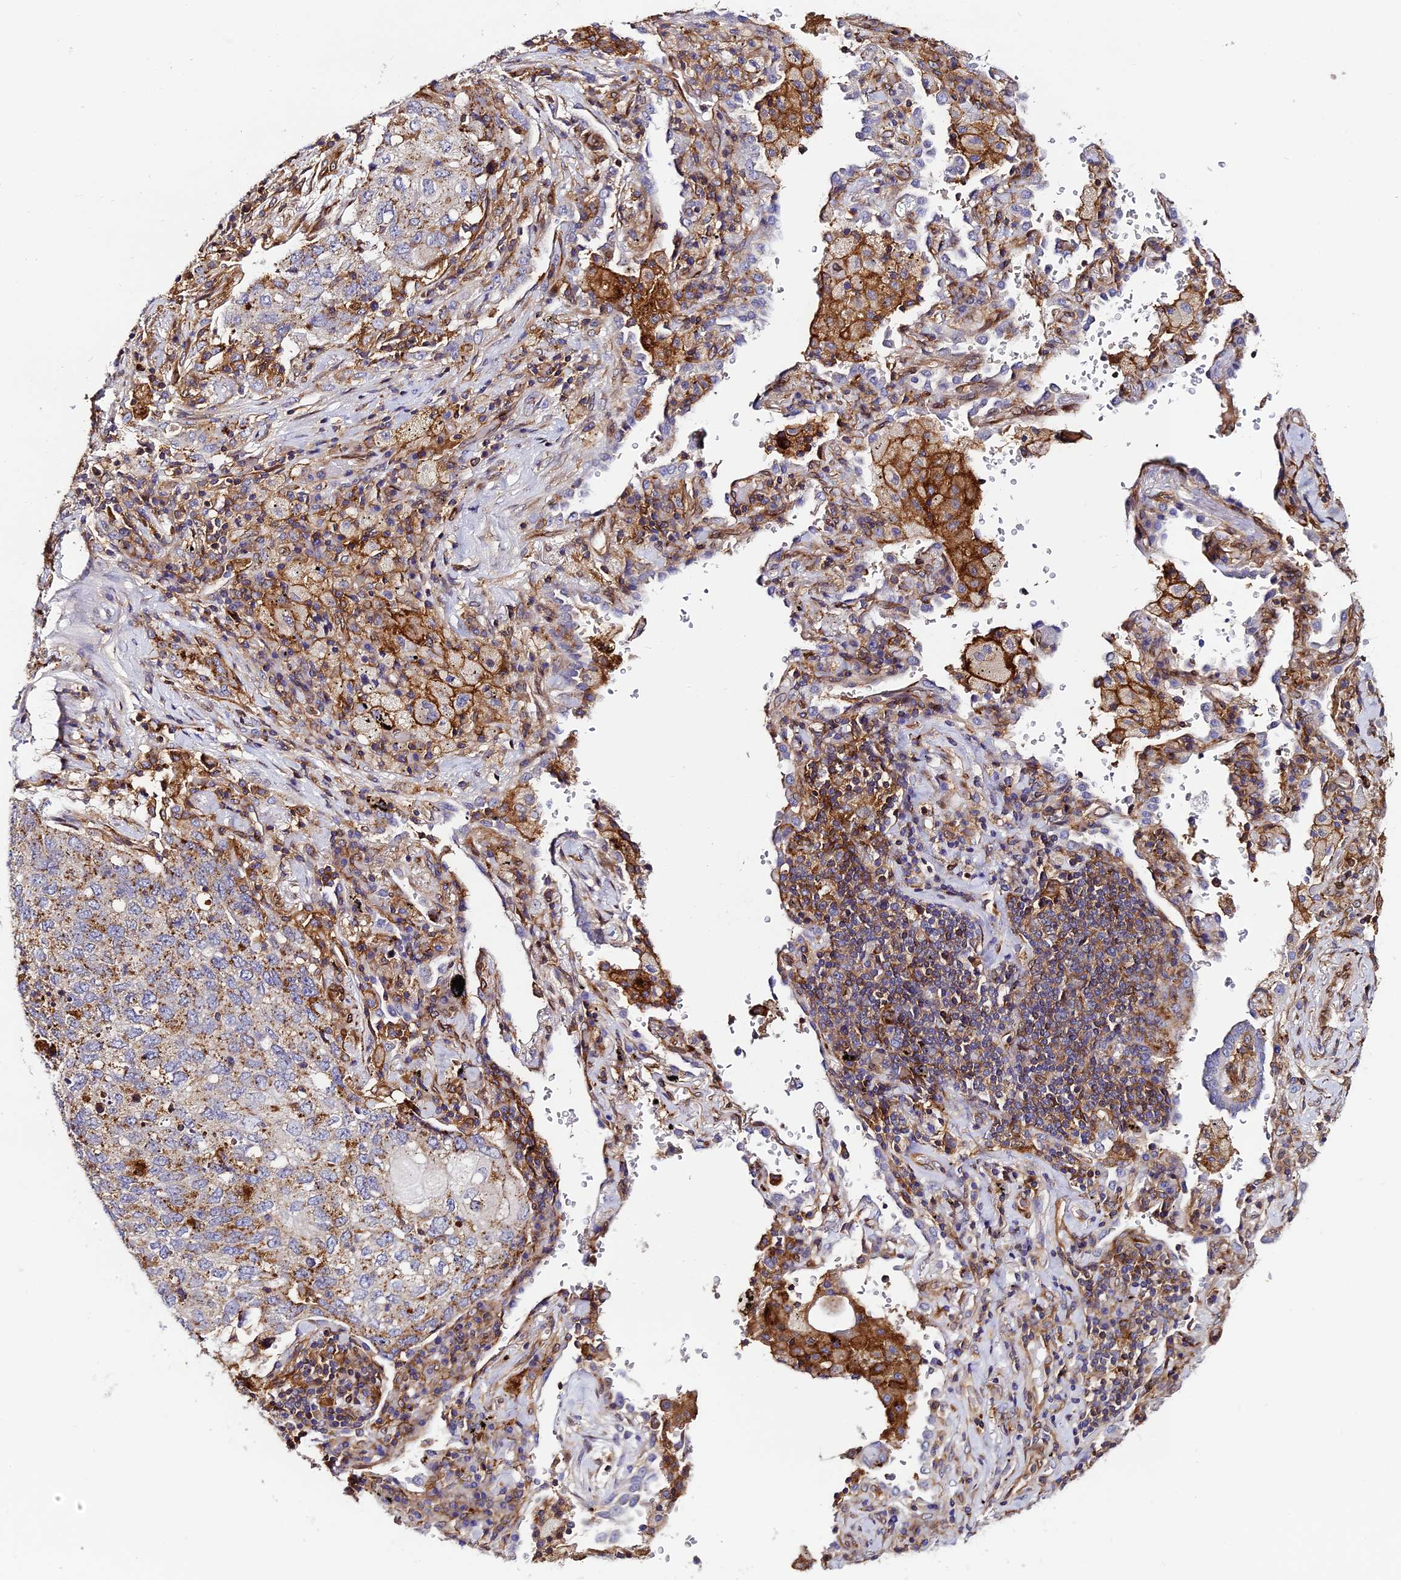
{"staining": {"intensity": "moderate", "quantity": "25%-75%", "location": "cytoplasmic/membranous"}, "tissue": "lung cancer", "cell_type": "Tumor cells", "image_type": "cancer", "snomed": [{"axis": "morphology", "description": "Squamous cell carcinoma, NOS"}, {"axis": "topography", "description": "Lung"}], "caption": "Lung squamous cell carcinoma tissue displays moderate cytoplasmic/membranous staining in approximately 25%-75% of tumor cells, visualized by immunohistochemistry.", "gene": "TRPV2", "patient": {"sex": "female", "age": 63}}